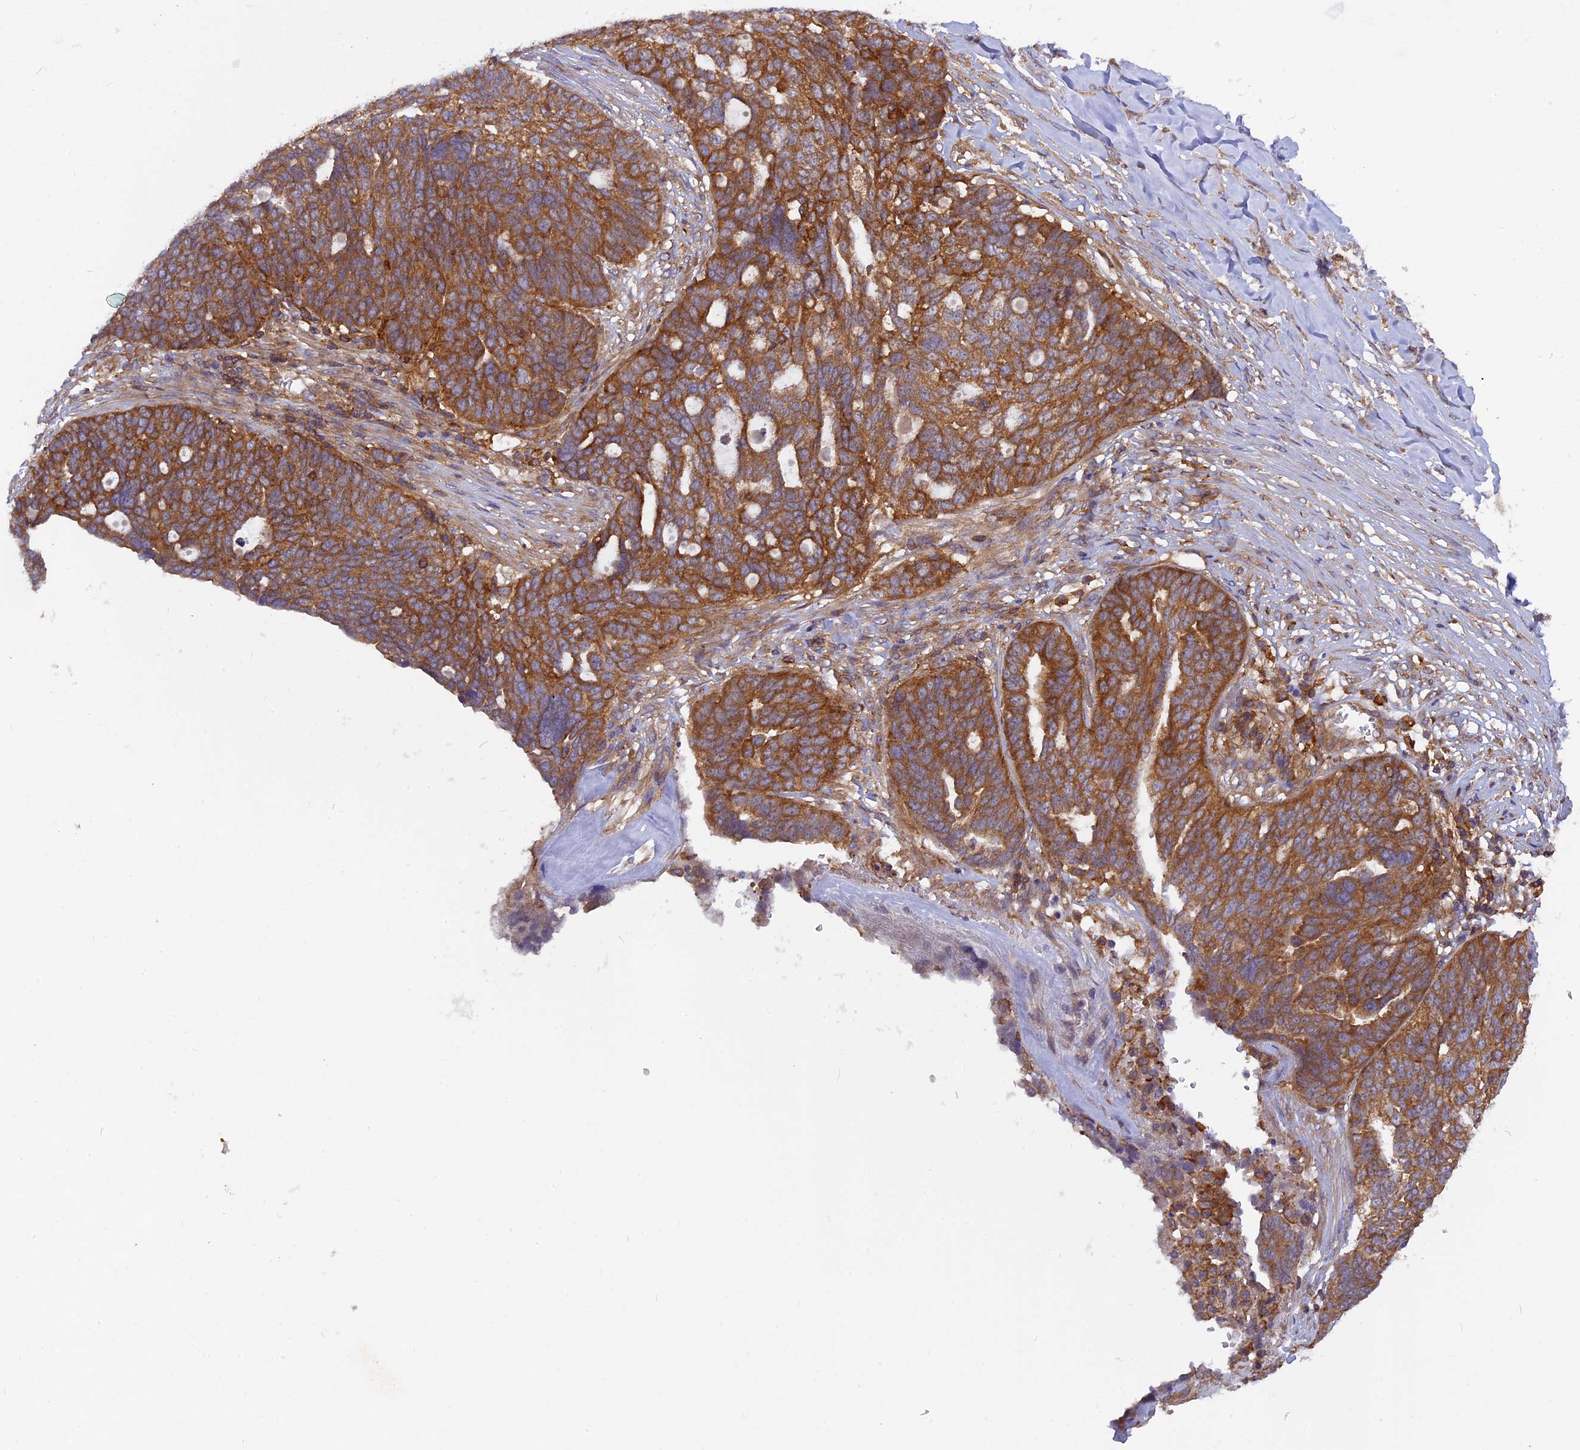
{"staining": {"intensity": "moderate", "quantity": ">75%", "location": "cytoplasmic/membranous"}, "tissue": "ovarian cancer", "cell_type": "Tumor cells", "image_type": "cancer", "snomed": [{"axis": "morphology", "description": "Cystadenocarcinoma, serous, NOS"}, {"axis": "topography", "description": "Ovary"}], "caption": "An image showing moderate cytoplasmic/membranous staining in about >75% of tumor cells in ovarian serous cystadenocarcinoma, as visualized by brown immunohistochemical staining.", "gene": "MYO9B", "patient": {"sex": "female", "age": 59}}